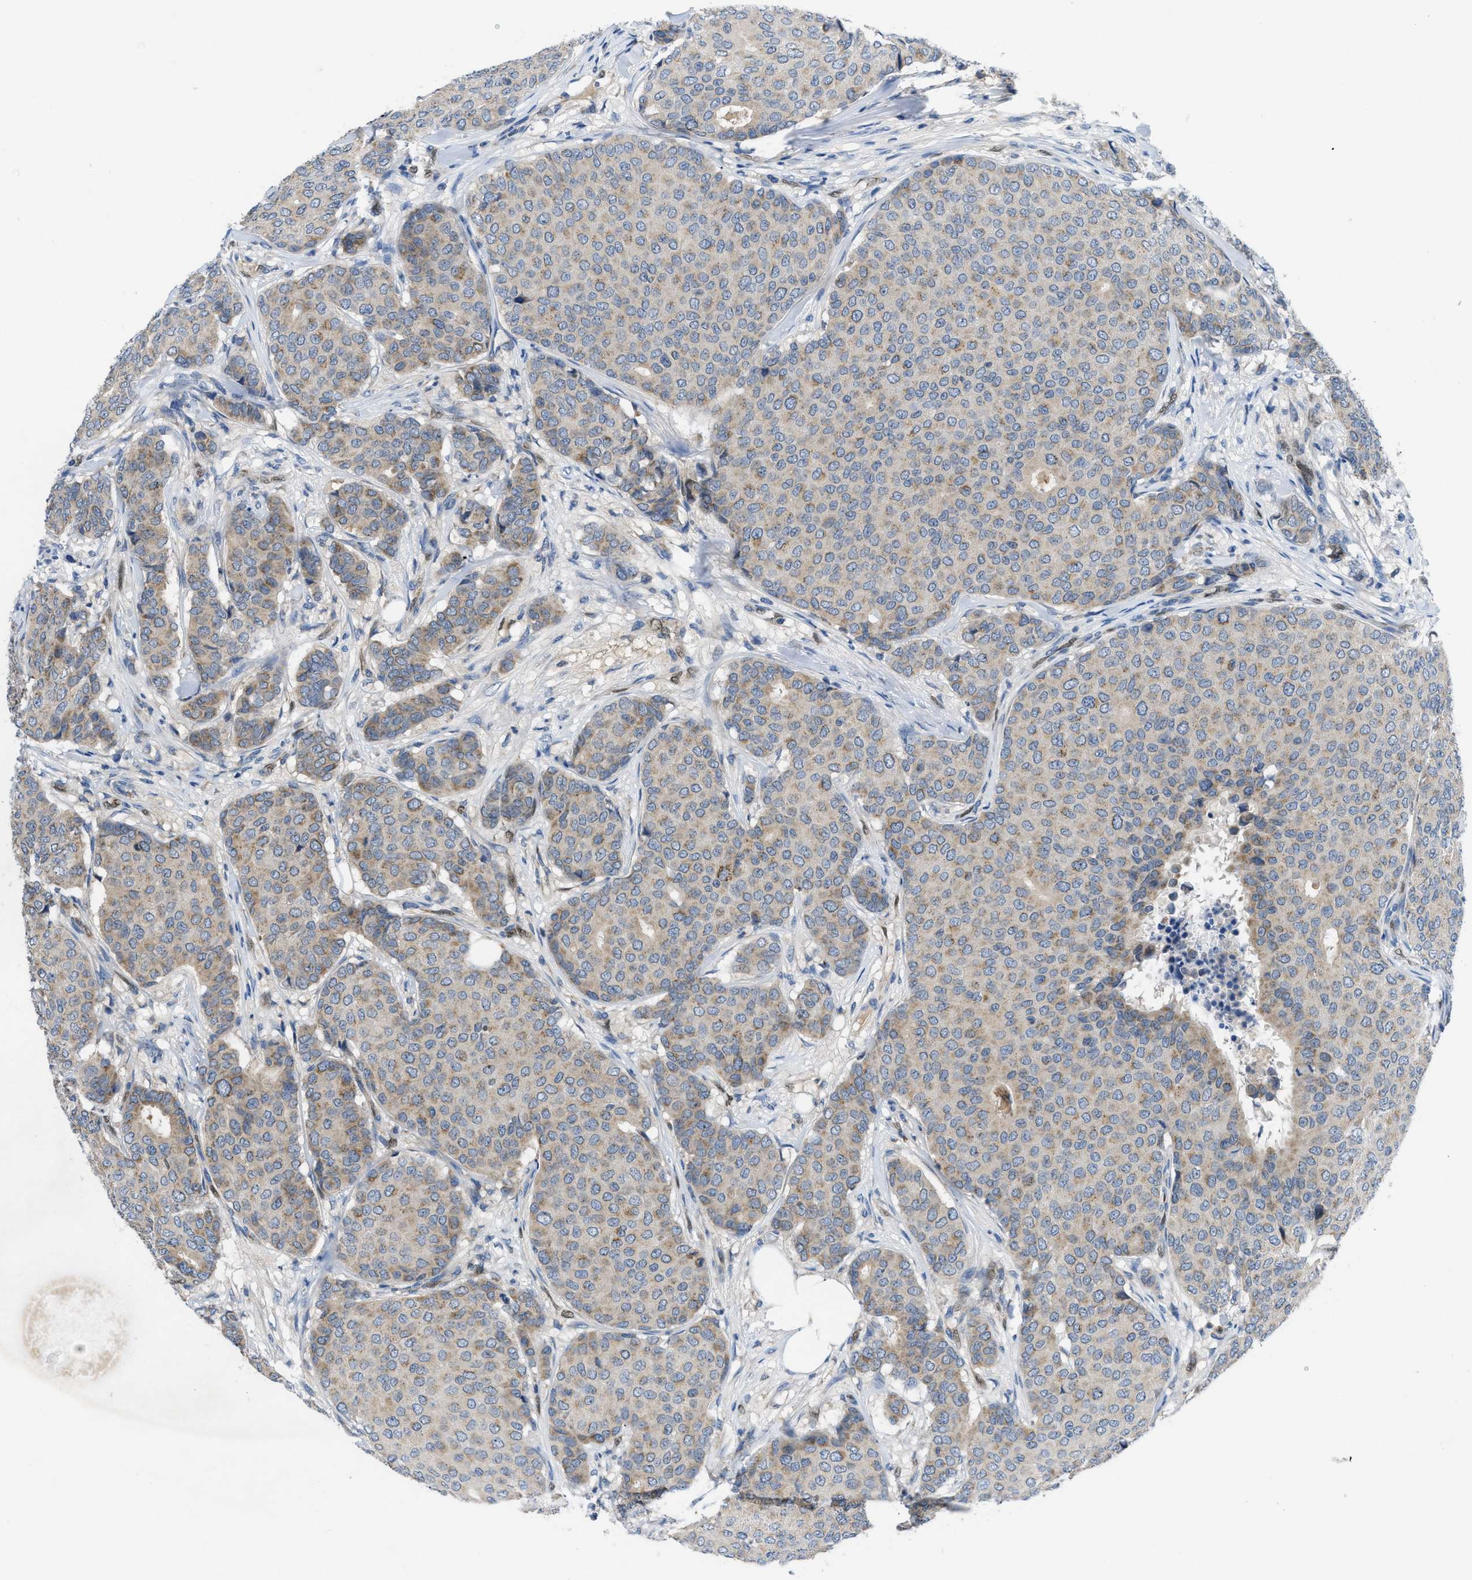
{"staining": {"intensity": "weak", "quantity": ">75%", "location": "cytoplasmic/membranous"}, "tissue": "breast cancer", "cell_type": "Tumor cells", "image_type": "cancer", "snomed": [{"axis": "morphology", "description": "Duct carcinoma"}, {"axis": "topography", "description": "Breast"}], "caption": "This histopathology image demonstrates breast invasive ductal carcinoma stained with immunohistochemistry (IHC) to label a protein in brown. The cytoplasmic/membranous of tumor cells show weak positivity for the protein. Nuclei are counter-stained blue.", "gene": "PNKD", "patient": {"sex": "female", "age": 75}}